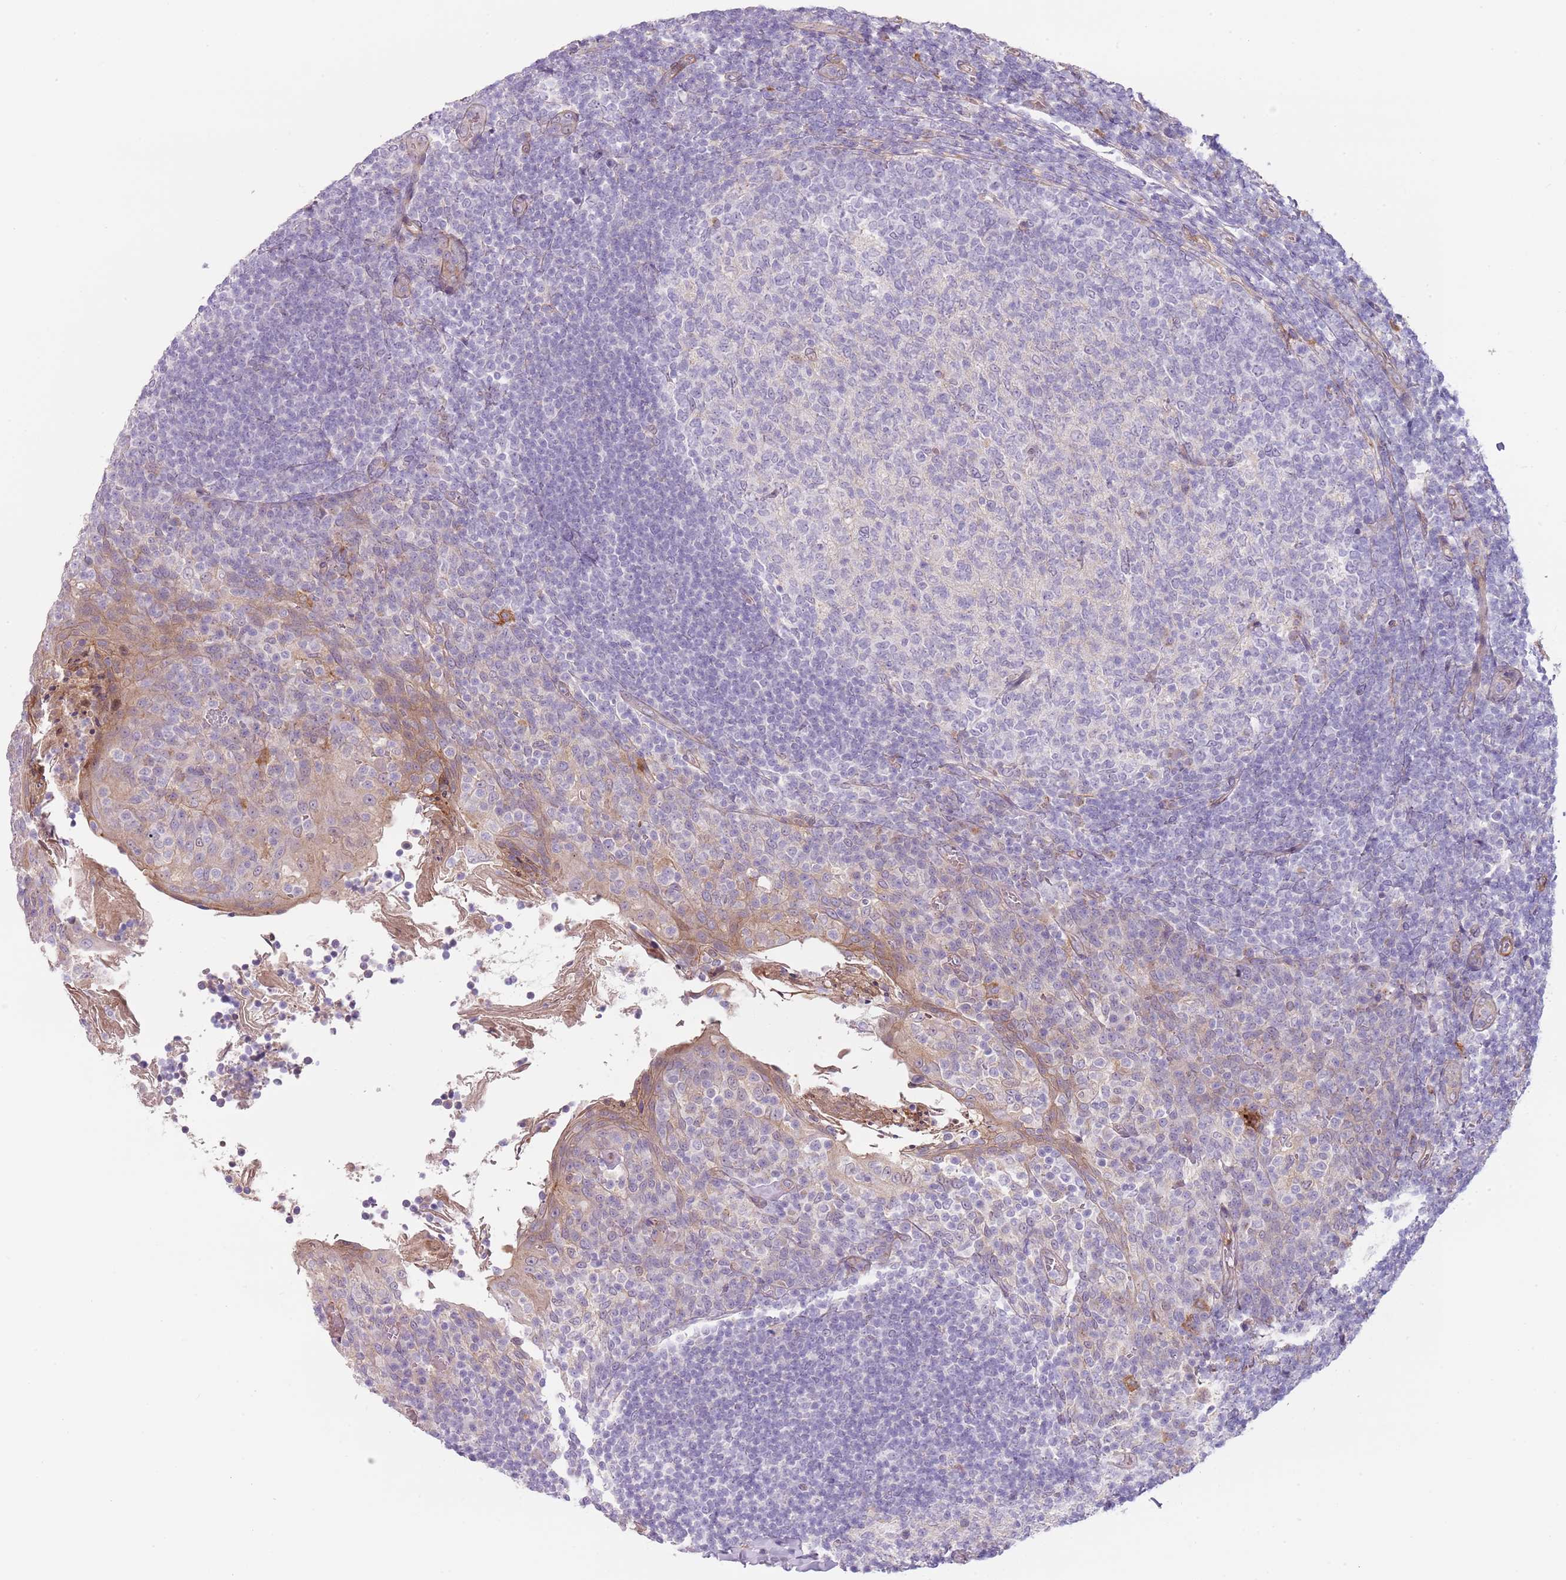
{"staining": {"intensity": "negative", "quantity": "none", "location": "none"}, "tissue": "tonsil", "cell_type": "Germinal center cells", "image_type": "normal", "snomed": [{"axis": "morphology", "description": "Normal tissue, NOS"}, {"axis": "topography", "description": "Tonsil"}], "caption": "There is no significant staining in germinal center cells of tonsil.", "gene": "TINAGL1", "patient": {"sex": "female", "age": 10}}